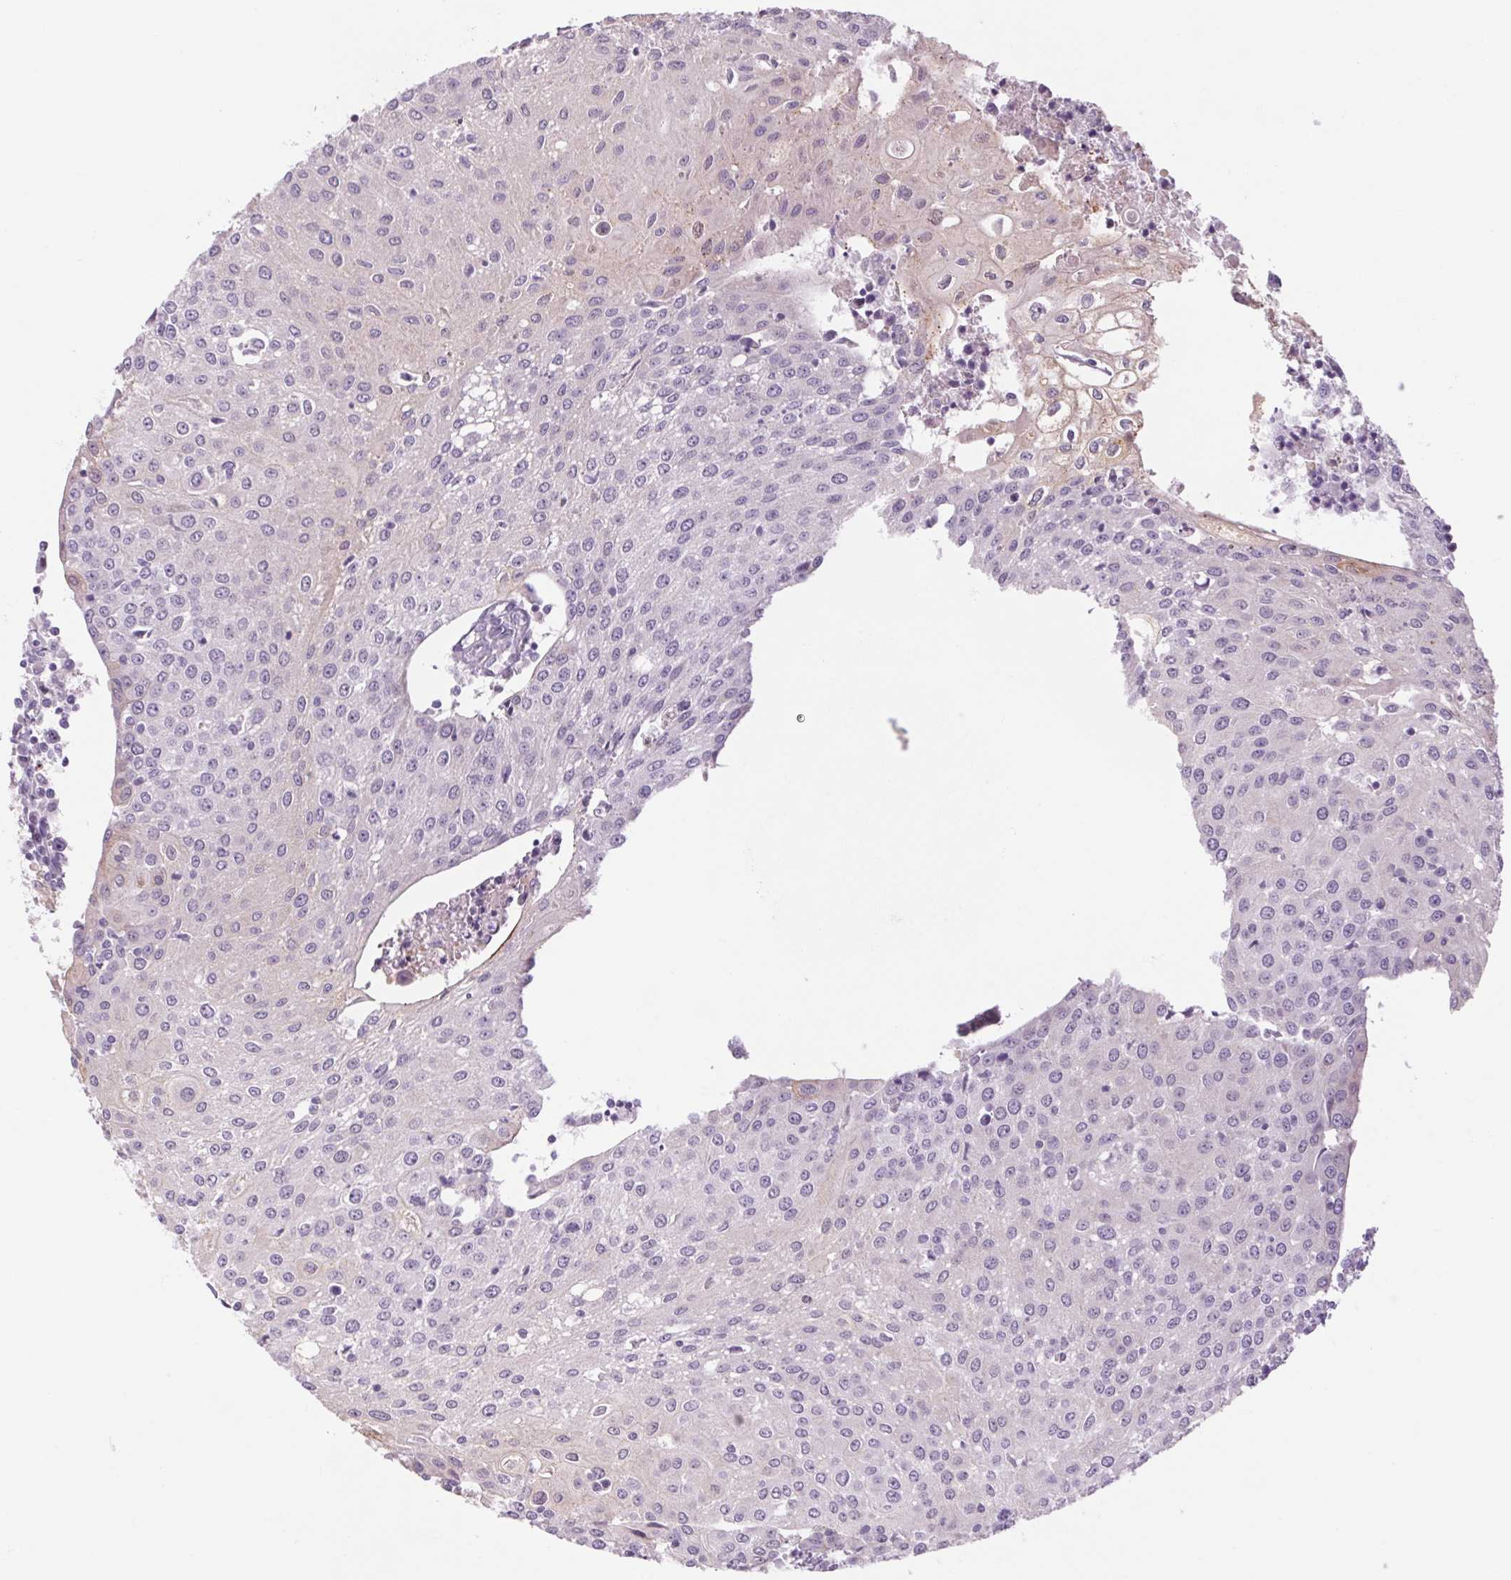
{"staining": {"intensity": "negative", "quantity": "none", "location": "none"}, "tissue": "urothelial cancer", "cell_type": "Tumor cells", "image_type": "cancer", "snomed": [{"axis": "morphology", "description": "Urothelial carcinoma, High grade"}, {"axis": "topography", "description": "Urinary bladder"}], "caption": "Immunohistochemistry (IHC) micrograph of human urothelial carcinoma (high-grade) stained for a protein (brown), which demonstrates no expression in tumor cells.", "gene": "RPTN", "patient": {"sex": "female", "age": 85}}